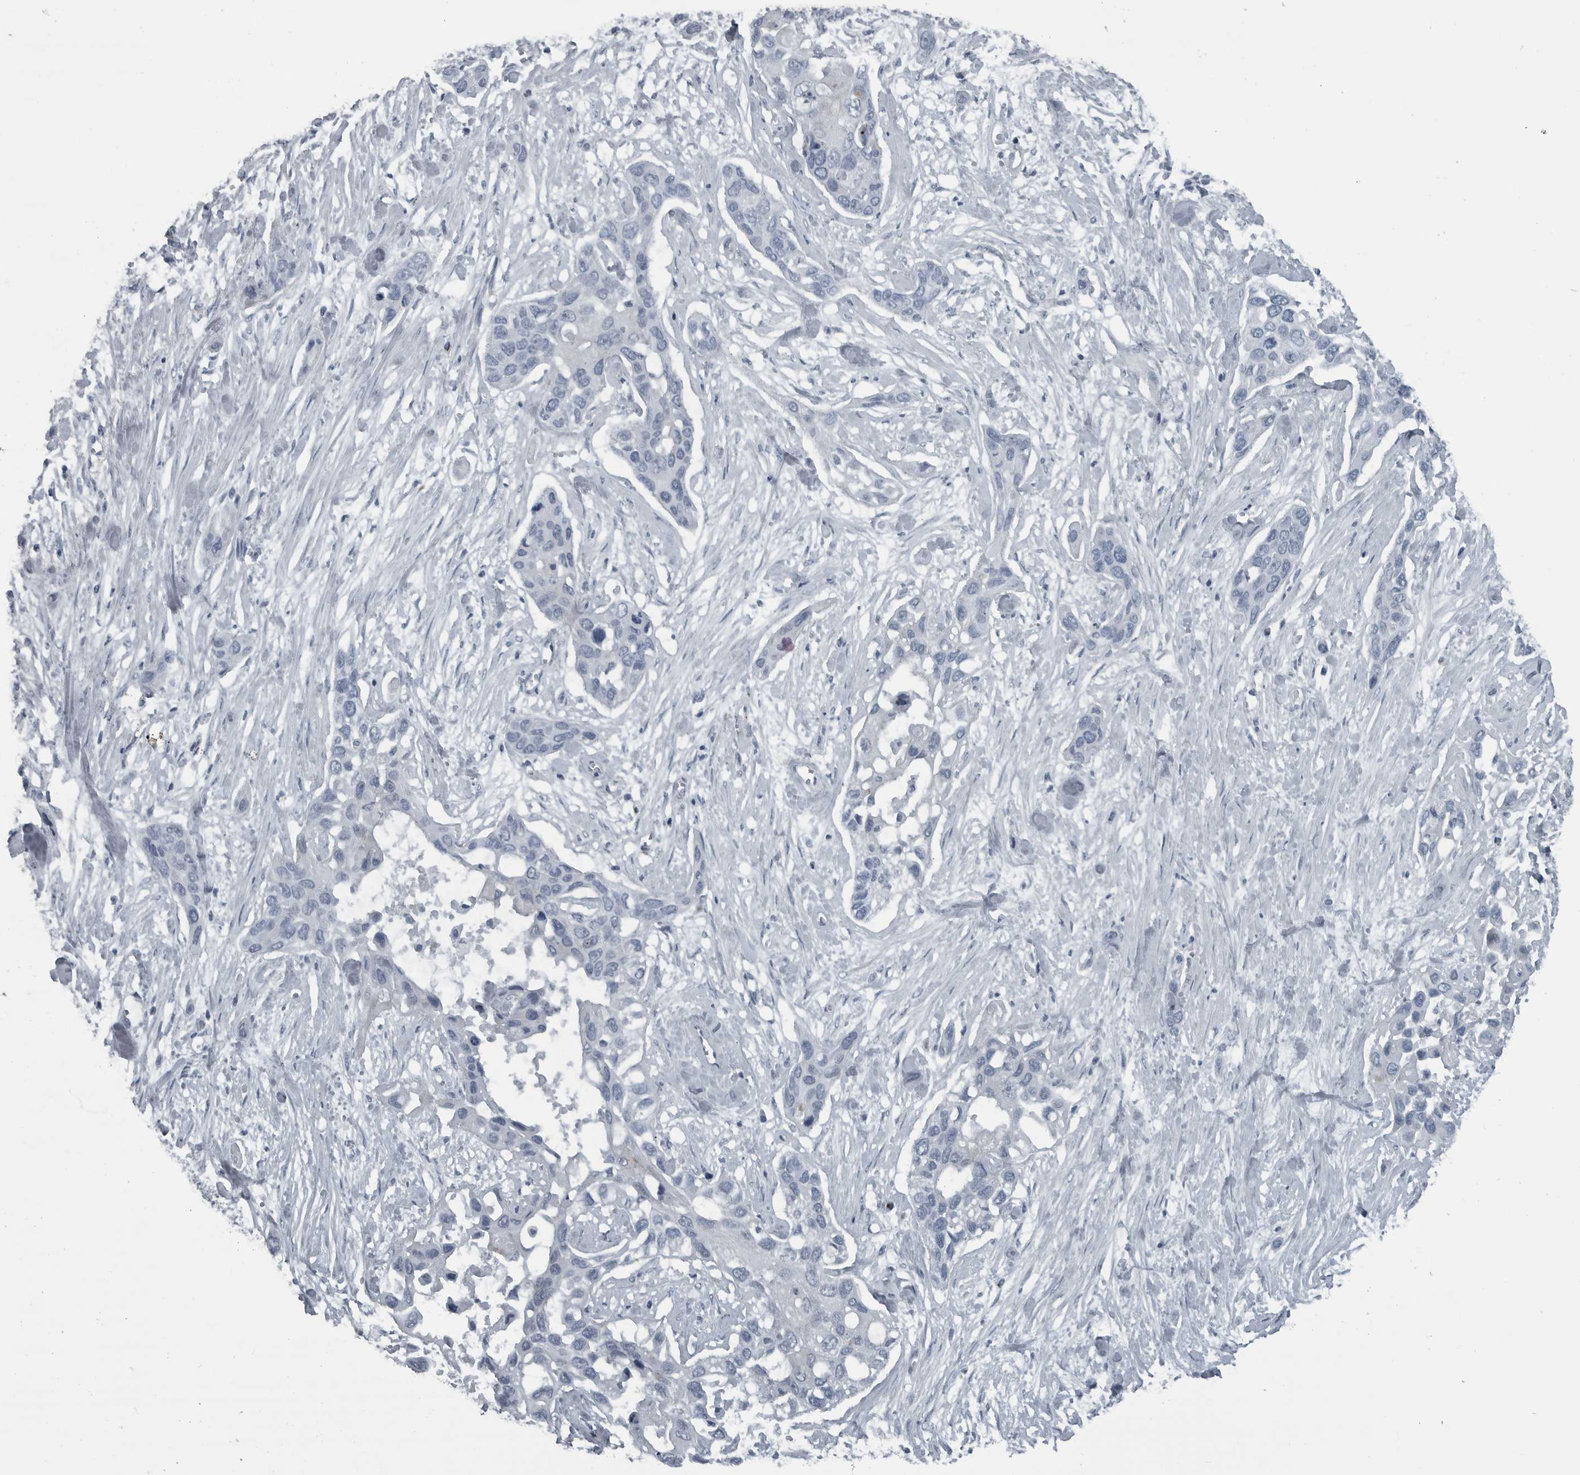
{"staining": {"intensity": "negative", "quantity": "none", "location": "none"}, "tissue": "pancreatic cancer", "cell_type": "Tumor cells", "image_type": "cancer", "snomed": [{"axis": "morphology", "description": "Adenocarcinoma, NOS"}, {"axis": "topography", "description": "Pancreas"}], "caption": "This histopathology image is of pancreatic cancer stained with immunohistochemistry (IHC) to label a protein in brown with the nuclei are counter-stained blue. There is no staining in tumor cells.", "gene": "GAK", "patient": {"sex": "female", "age": 60}}